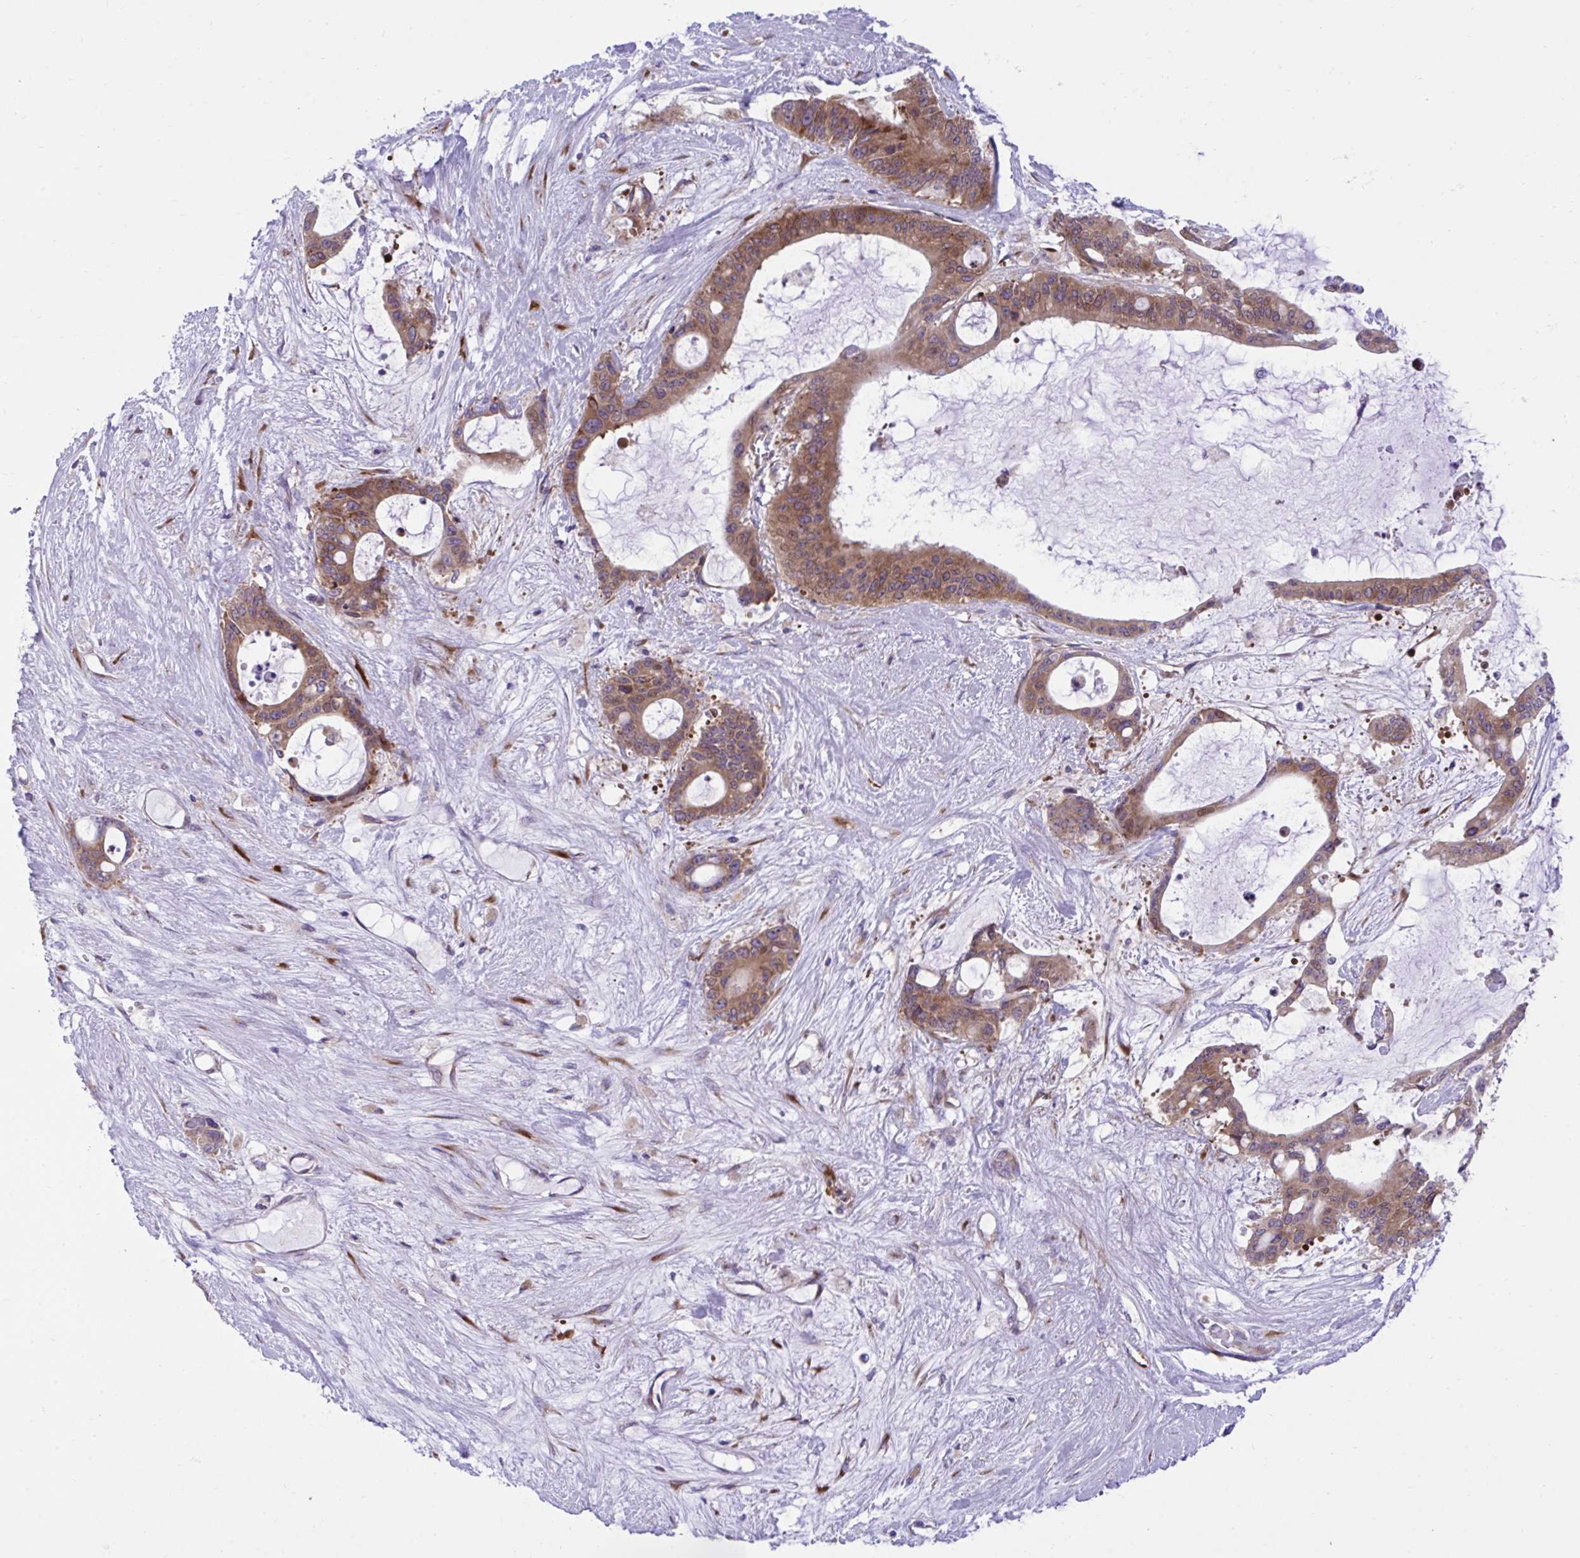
{"staining": {"intensity": "moderate", "quantity": ">75%", "location": "cytoplasmic/membranous"}, "tissue": "liver cancer", "cell_type": "Tumor cells", "image_type": "cancer", "snomed": [{"axis": "morphology", "description": "Normal tissue, NOS"}, {"axis": "morphology", "description": "Cholangiocarcinoma"}, {"axis": "topography", "description": "Liver"}, {"axis": "topography", "description": "Peripheral nerve tissue"}], "caption": "Immunohistochemistry of liver cancer demonstrates medium levels of moderate cytoplasmic/membranous staining in about >75% of tumor cells.", "gene": "RPS15", "patient": {"sex": "female", "age": 73}}